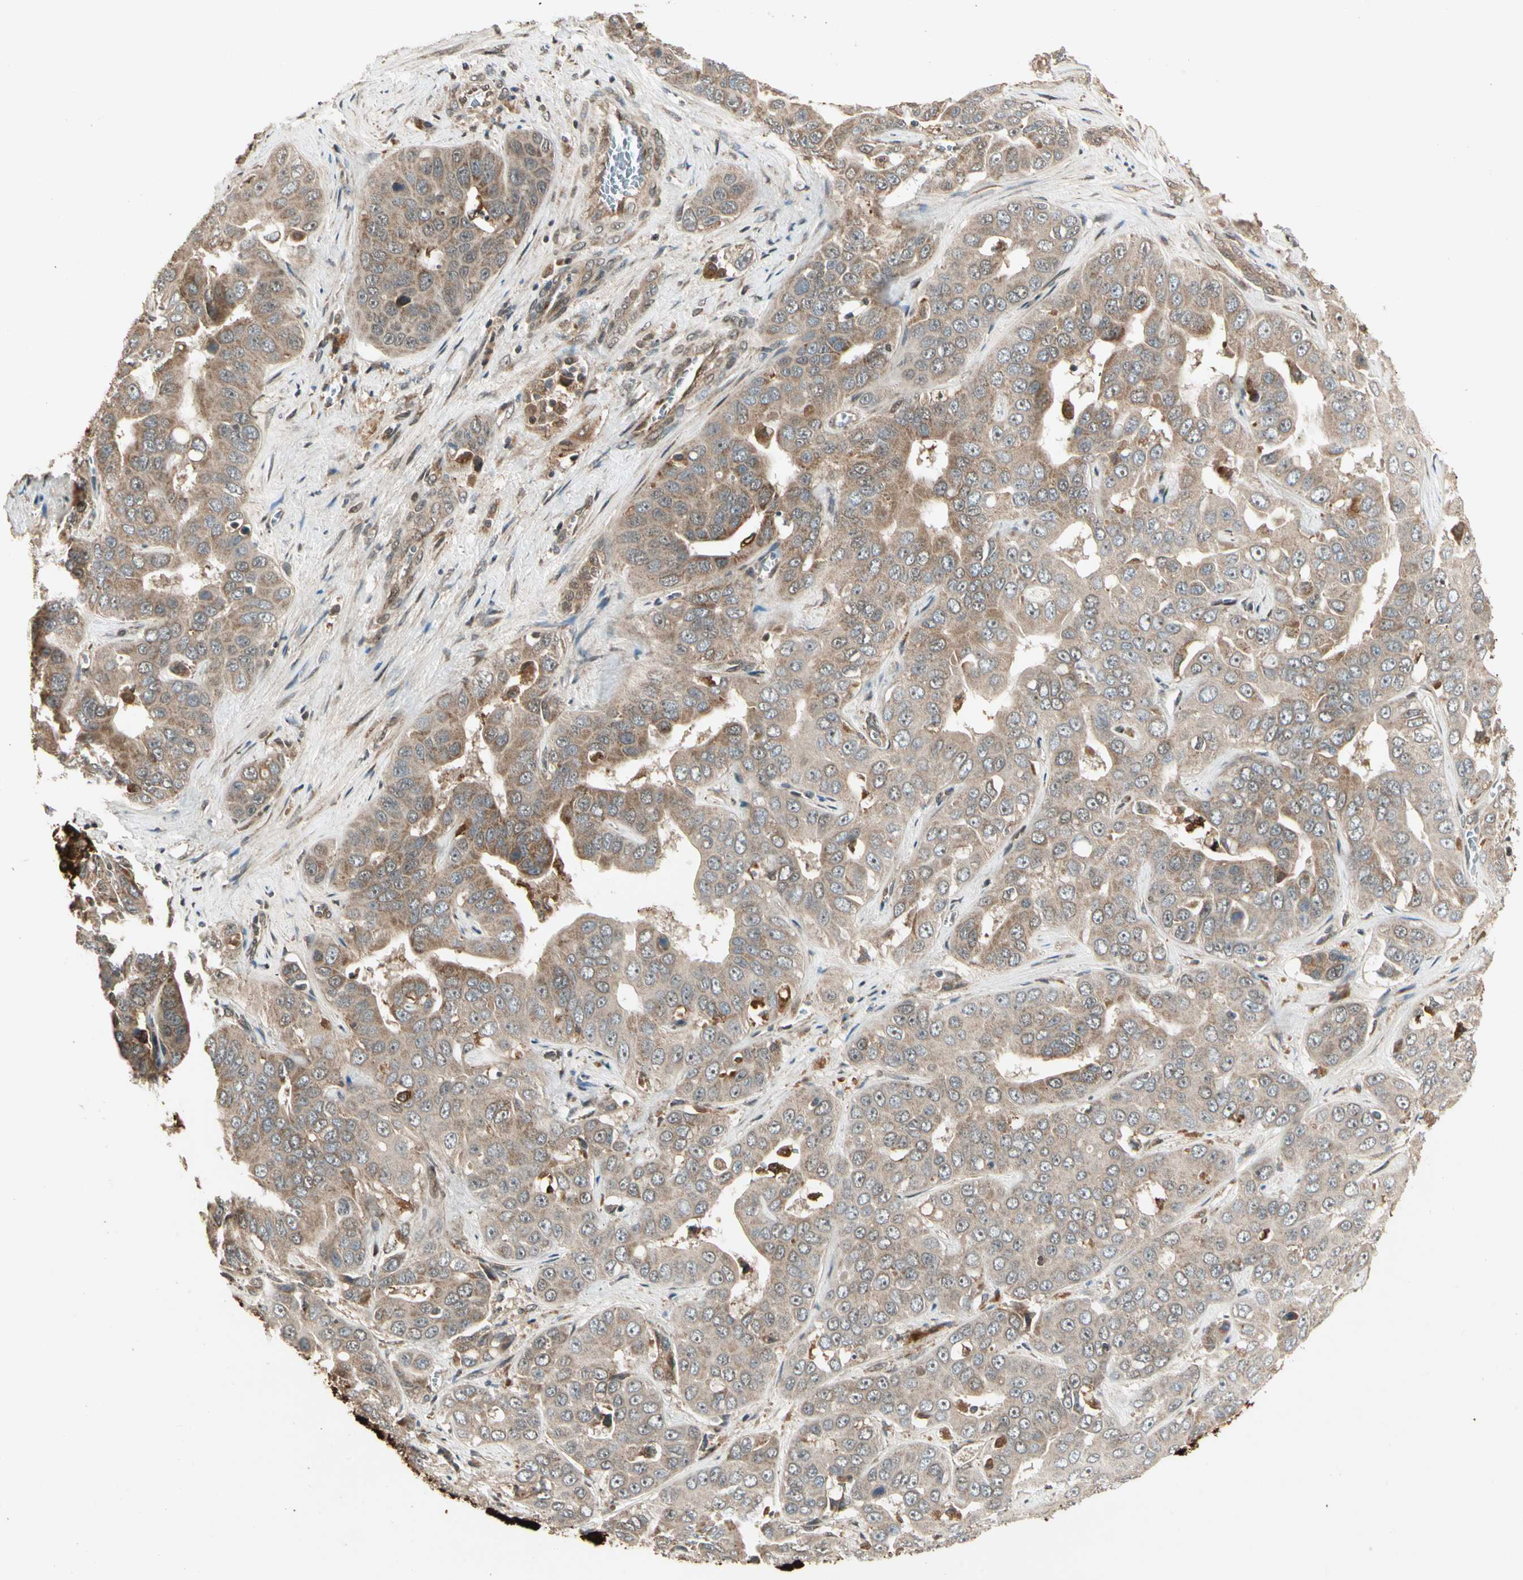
{"staining": {"intensity": "moderate", "quantity": ">75%", "location": "cytoplasmic/membranous"}, "tissue": "liver cancer", "cell_type": "Tumor cells", "image_type": "cancer", "snomed": [{"axis": "morphology", "description": "Cholangiocarcinoma"}, {"axis": "topography", "description": "Liver"}], "caption": "High-power microscopy captured an immunohistochemistry (IHC) image of liver cancer (cholangiocarcinoma), revealing moderate cytoplasmic/membranous positivity in approximately >75% of tumor cells.", "gene": "GLUL", "patient": {"sex": "female", "age": 52}}